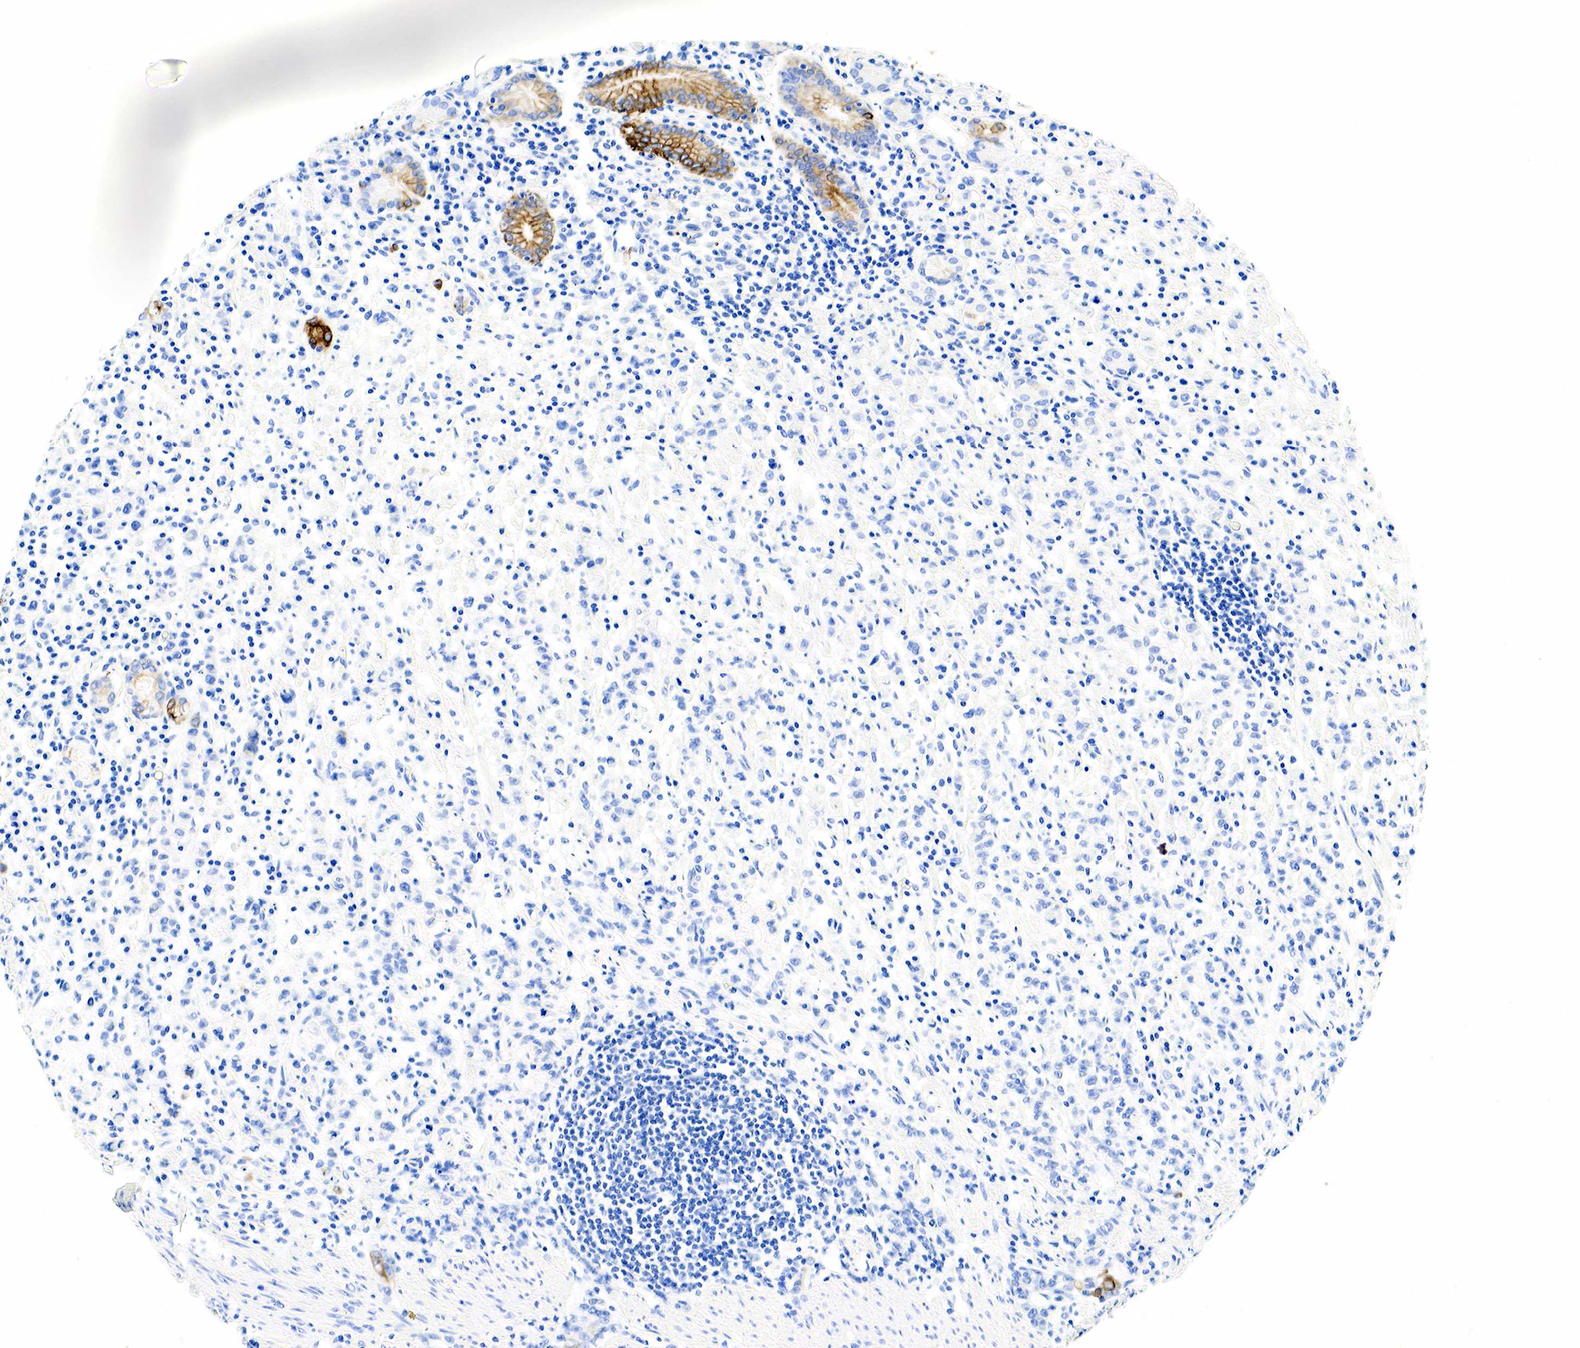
{"staining": {"intensity": "weak", "quantity": "<25%", "location": "cytoplasmic/membranous"}, "tissue": "stomach cancer", "cell_type": "Tumor cells", "image_type": "cancer", "snomed": [{"axis": "morphology", "description": "Adenocarcinoma, NOS"}, {"axis": "topography", "description": "Stomach, lower"}], "caption": "A high-resolution histopathology image shows immunohistochemistry staining of stomach cancer, which demonstrates no significant expression in tumor cells.", "gene": "KRT7", "patient": {"sex": "male", "age": 88}}